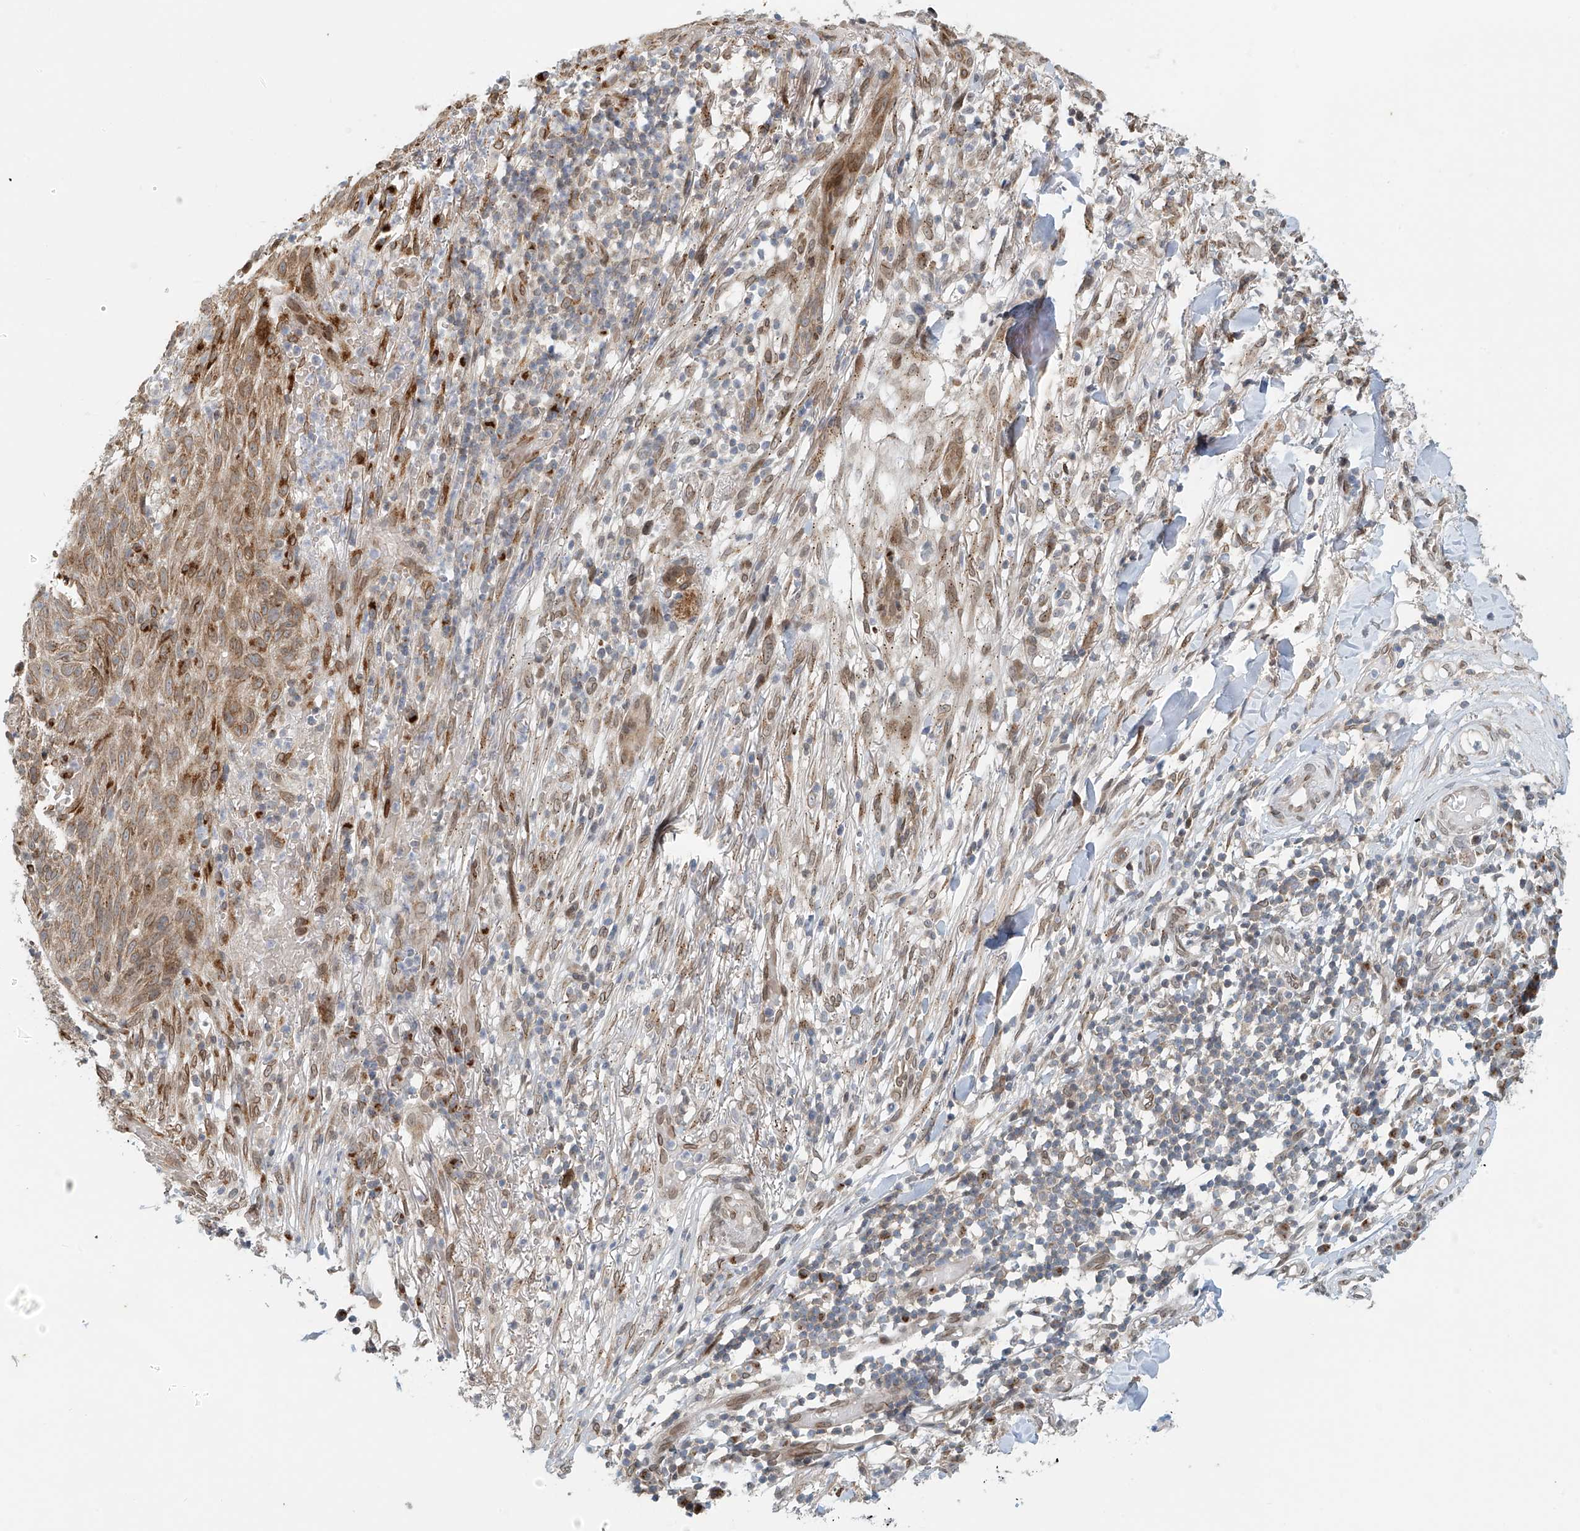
{"staining": {"intensity": "moderate", "quantity": "25%-75%", "location": "cytoplasmic/membranous"}, "tissue": "skin cancer", "cell_type": "Tumor cells", "image_type": "cancer", "snomed": [{"axis": "morphology", "description": "Normal tissue, NOS"}, {"axis": "morphology", "description": "Basal cell carcinoma"}, {"axis": "topography", "description": "Skin"}], "caption": "Protein positivity by immunohistochemistry (IHC) displays moderate cytoplasmic/membranous expression in approximately 25%-75% of tumor cells in skin cancer (basal cell carcinoma).", "gene": "STARD9", "patient": {"sex": "male", "age": 64}}